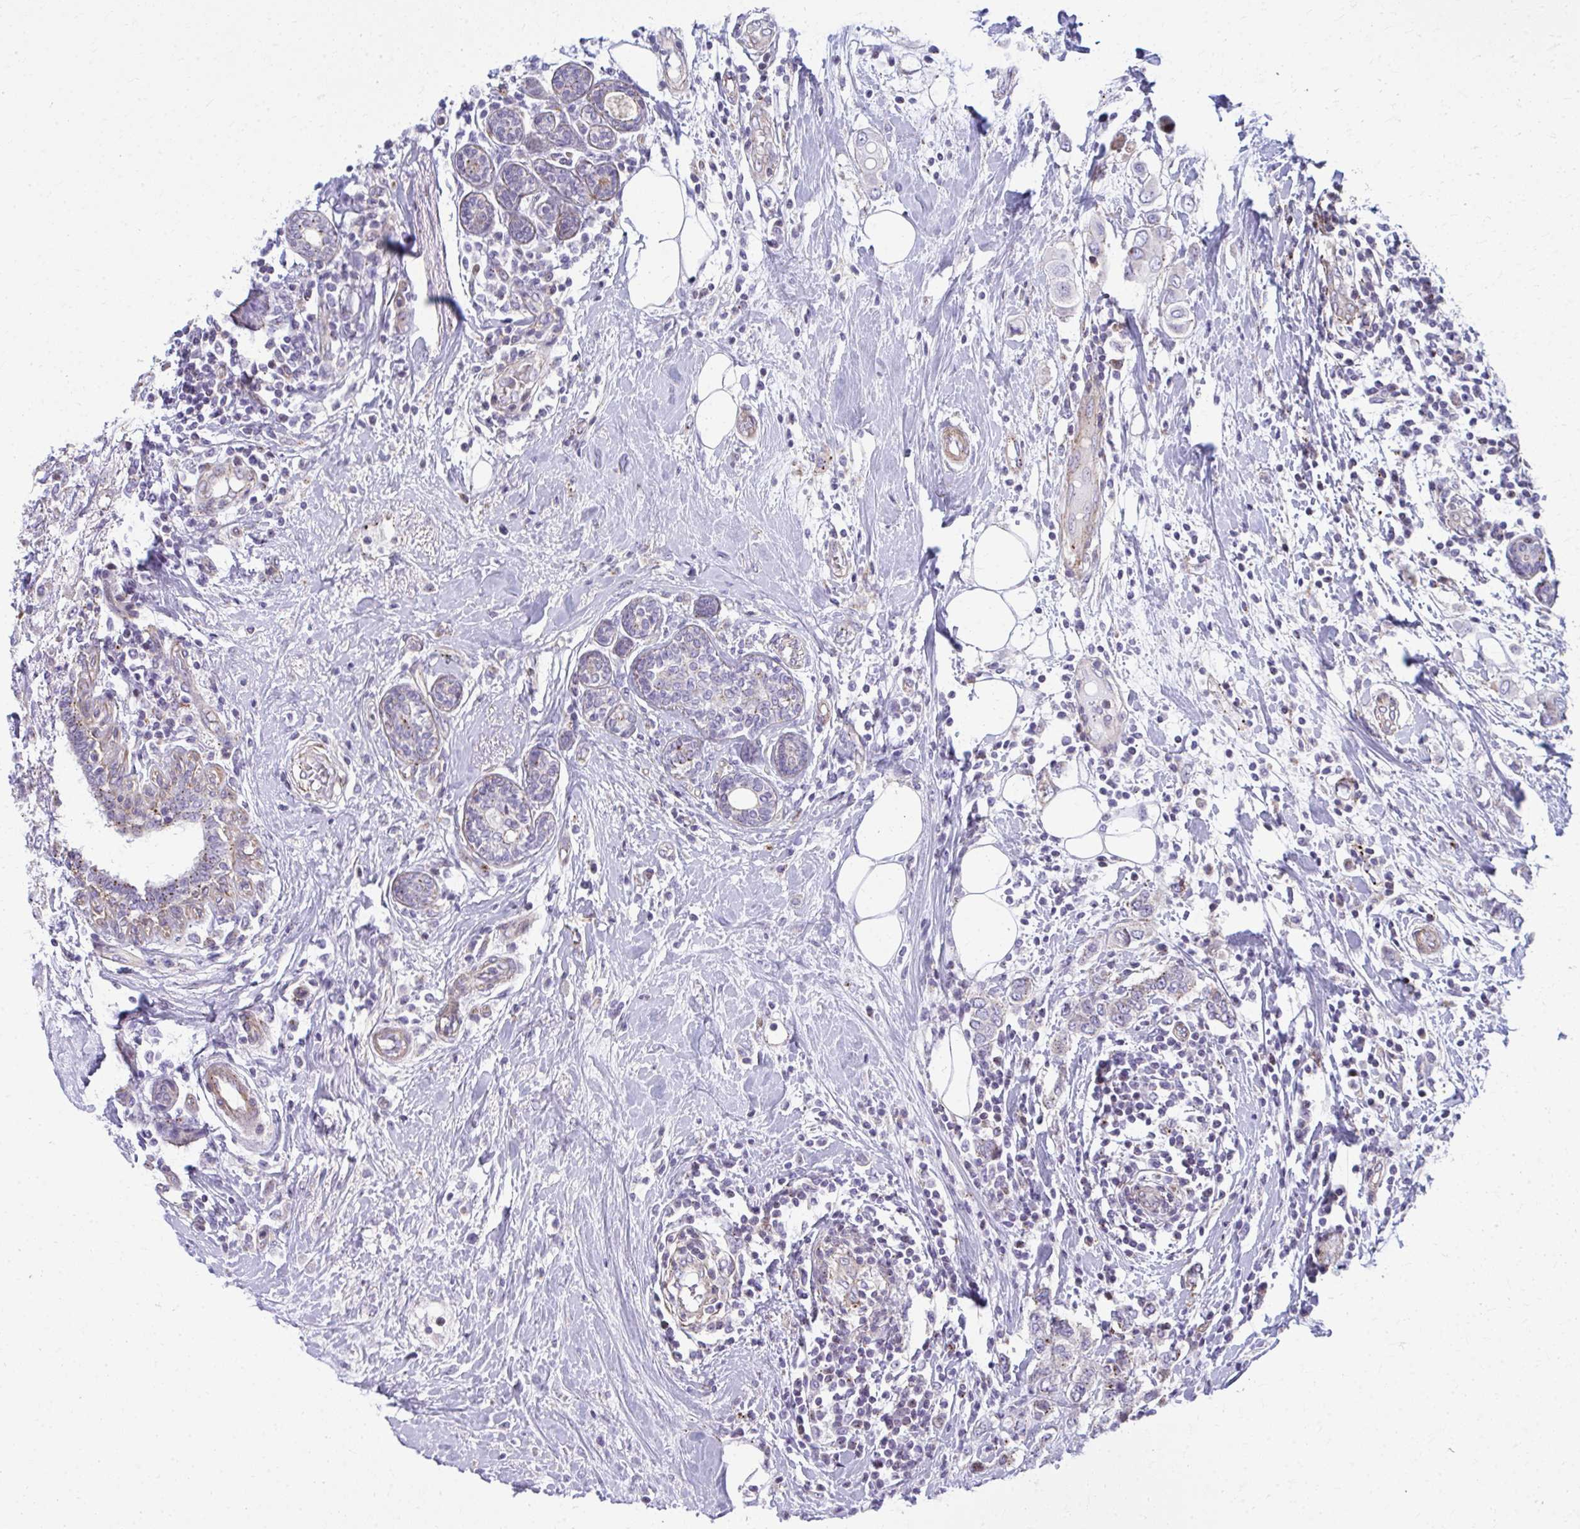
{"staining": {"intensity": "weak", "quantity": "<25%", "location": "cytoplasmic/membranous"}, "tissue": "breast cancer", "cell_type": "Tumor cells", "image_type": "cancer", "snomed": [{"axis": "morphology", "description": "Lobular carcinoma"}, {"axis": "topography", "description": "Breast"}], "caption": "High power microscopy histopathology image of an immunohistochemistry image of breast cancer, revealing no significant positivity in tumor cells.", "gene": "LRRC4B", "patient": {"sex": "female", "age": 51}}